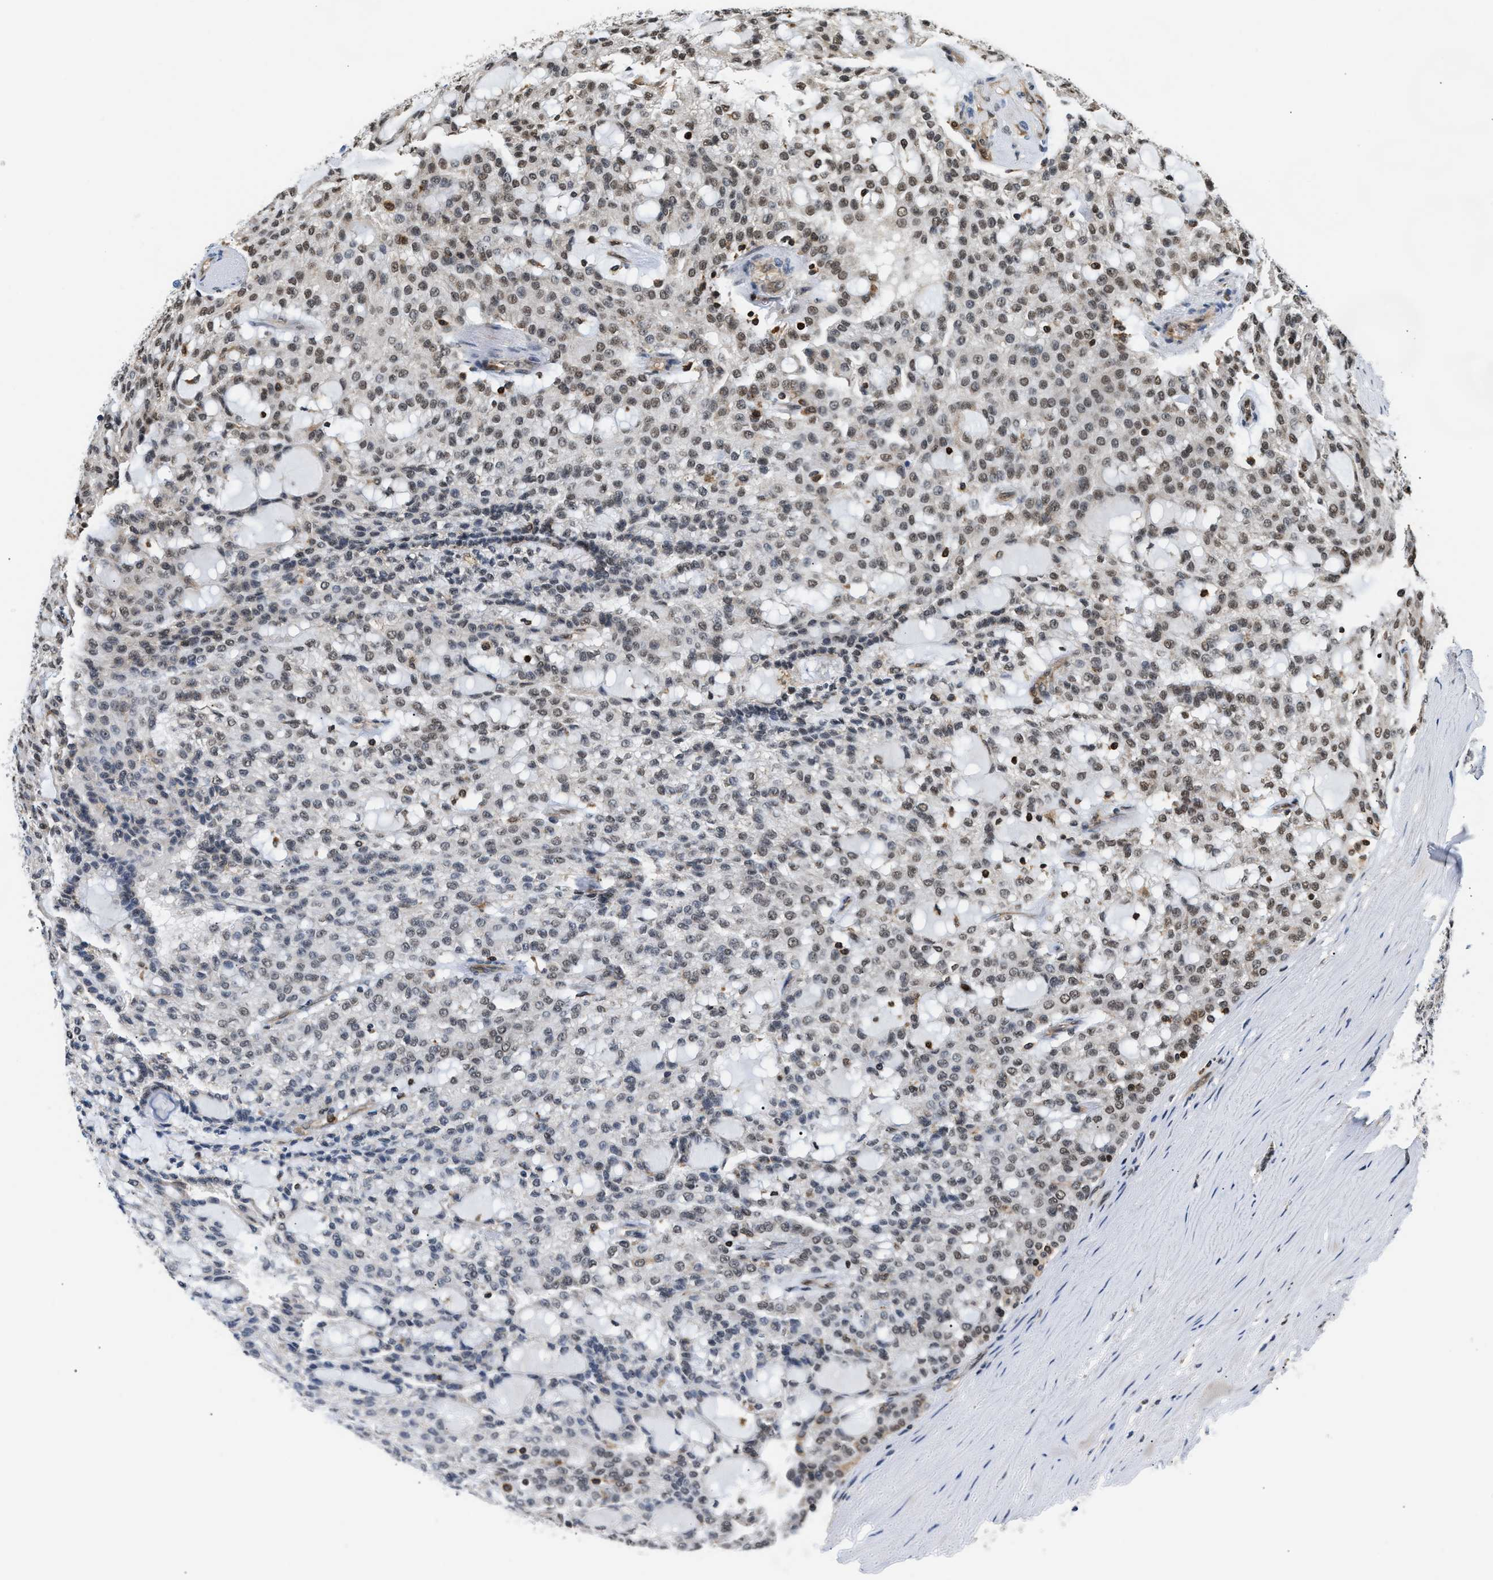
{"staining": {"intensity": "moderate", "quantity": "<25%", "location": "nuclear"}, "tissue": "renal cancer", "cell_type": "Tumor cells", "image_type": "cancer", "snomed": [{"axis": "morphology", "description": "Adenocarcinoma, NOS"}, {"axis": "topography", "description": "Kidney"}], "caption": "Immunohistochemistry (IHC) of adenocarcinoma (renal) demonstrates low levels of moderate nuclear expression in approximately <25% of tumor cells.", "gene": "STK10", "patient": {"sex": "male", "age": 63}}